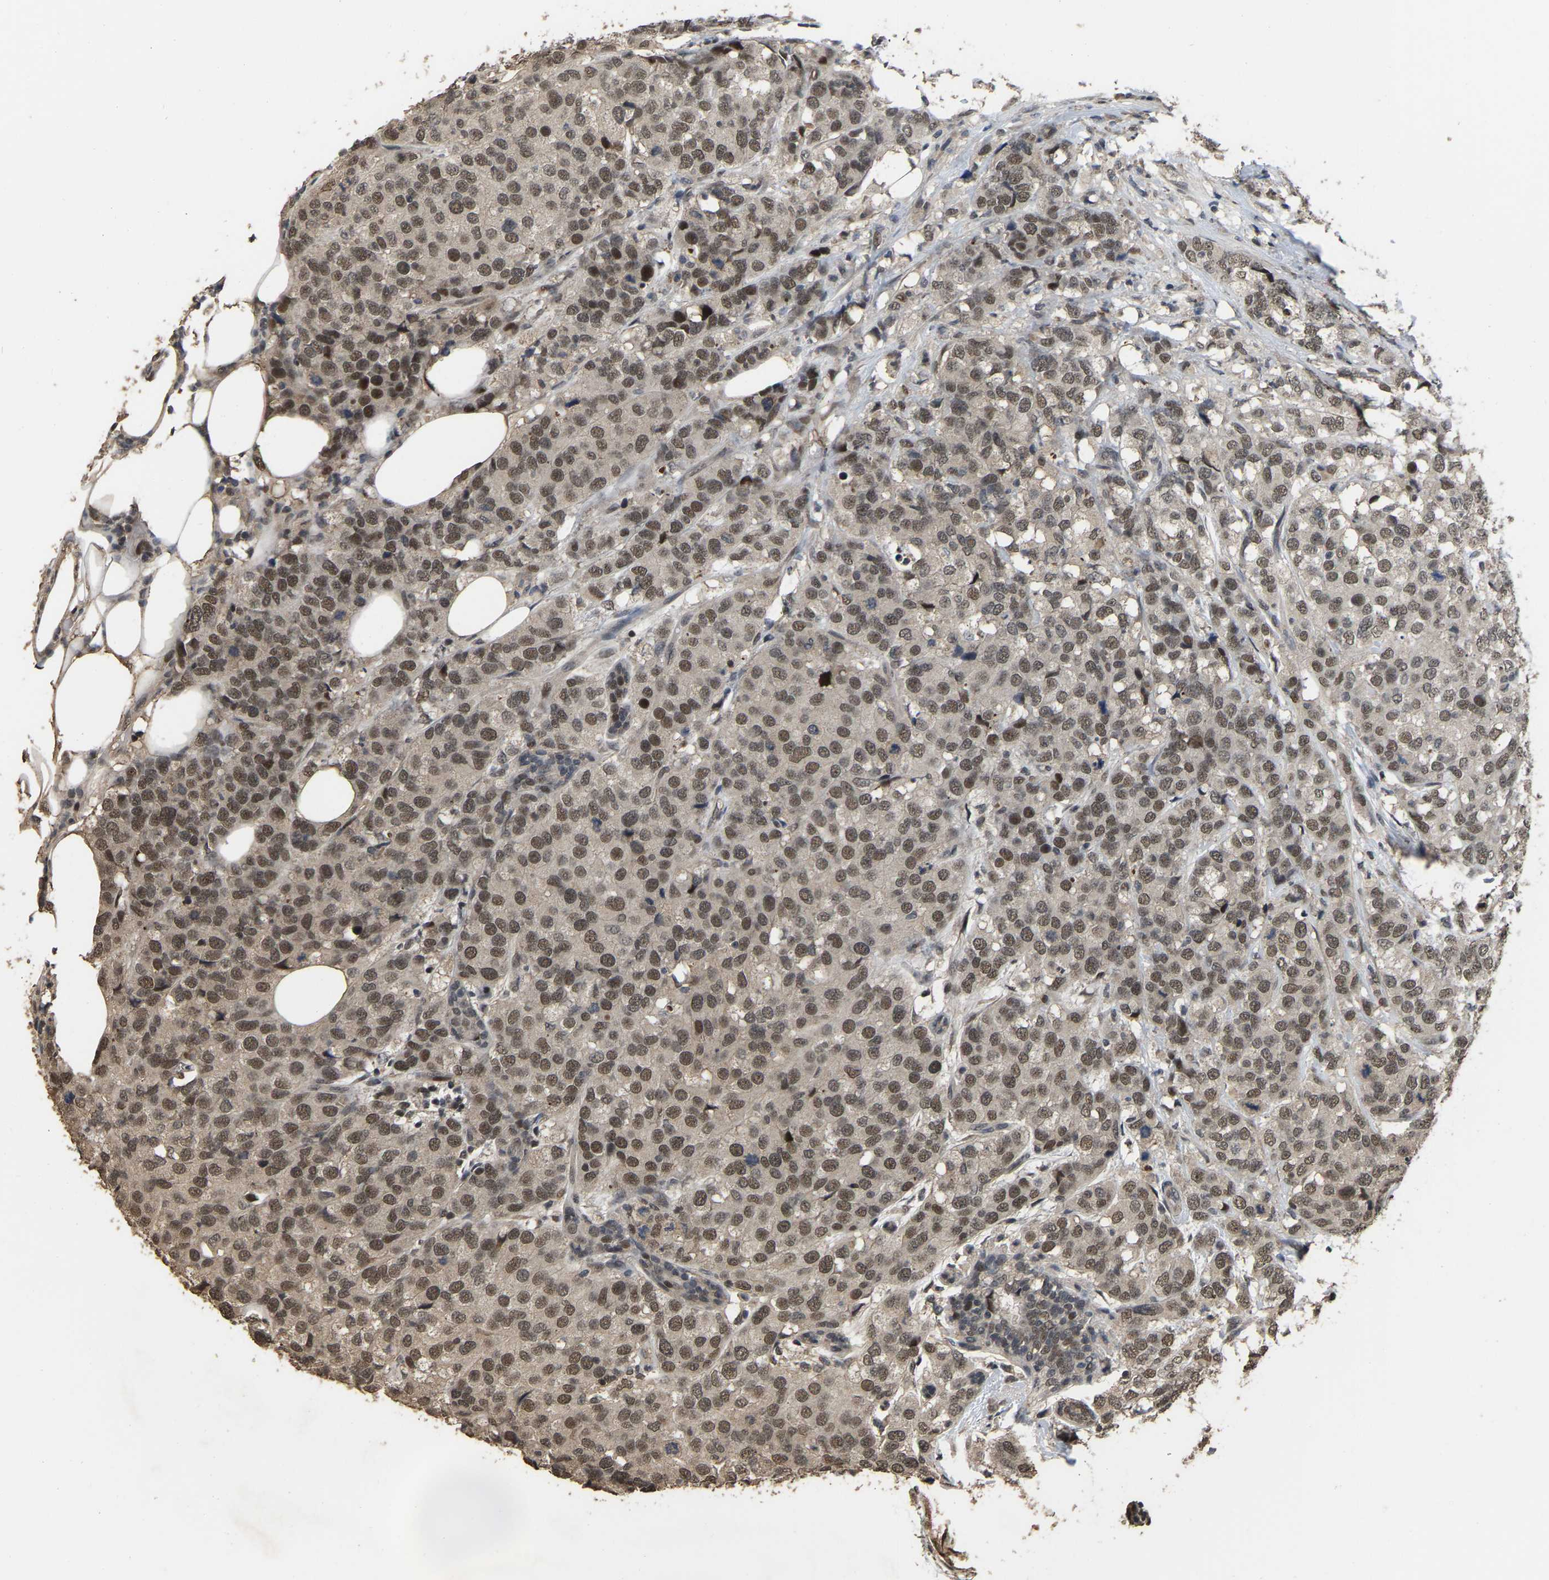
{"staining": {"intensity": "moderate", "quantity": ">75%", "location": "nuclear"}, "tissue": "breast cancer", "cell_type": "Tumor cells", "image_type": "cancer", "snomed": [{"axis": "morphology", "description": "Lobular carcinoma"}, {"axis": "topography", "description": "Breast"}], "caption": "Approximately >75% of tumor cells in human breast lobular carcinoma display moderate nuclear protein positivity as visualized by brown immunohistochemical staining.", "gene": "ARHGAP23", "patient": {"sex": "female", "age": 59}}